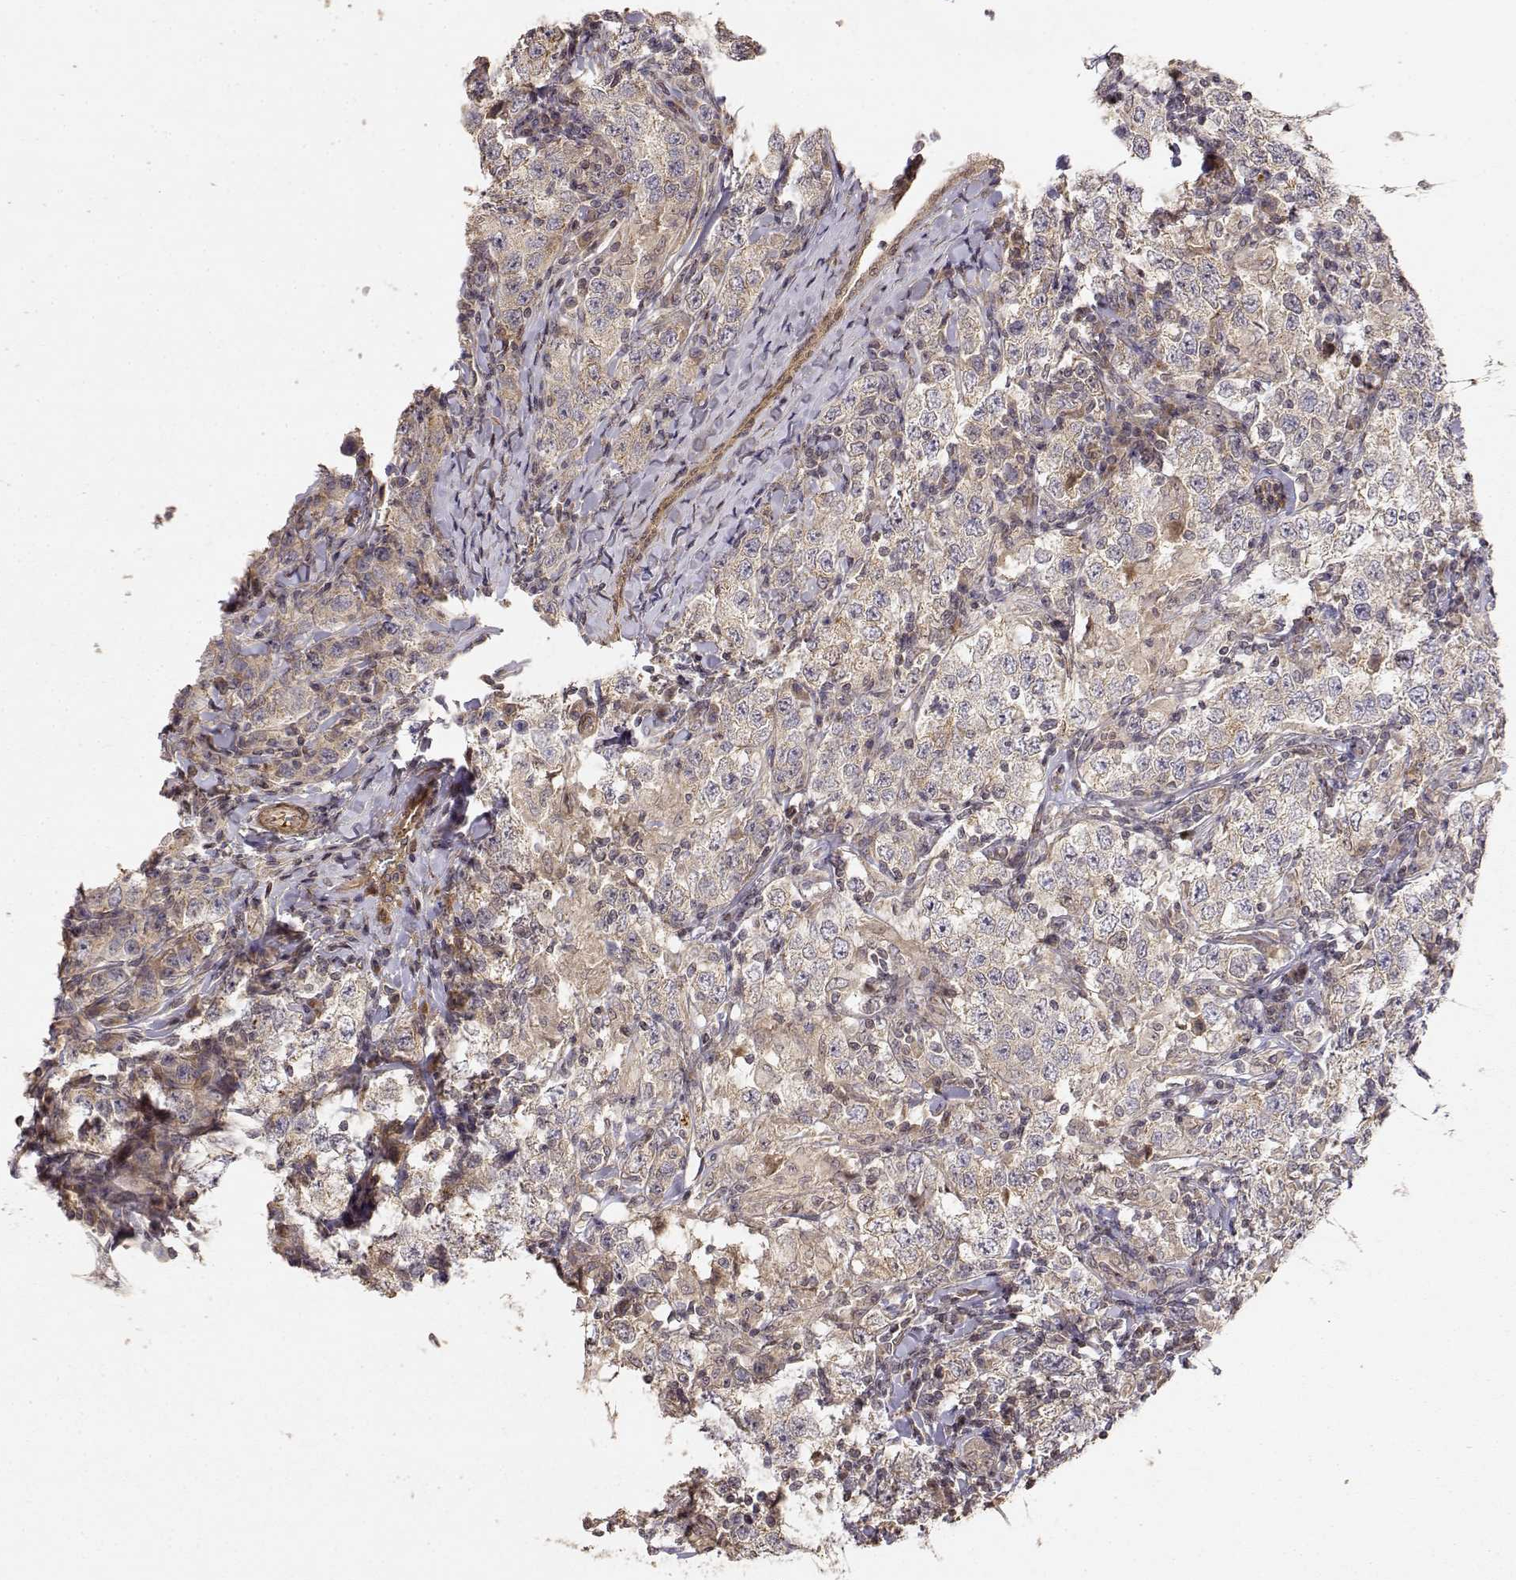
{"staining": {"intensity": "weak", "quantity": ">75%", "location": "cytoplasmic/membranous"}, "tissue": "testis cancer", "cell_type": "Tumor cells", "image_type": "cancer", "snomed": [{"axis": "morphology", "description": "Seminoma, NOS"}, {"axis": "morphology", "description": "Carcinoma, Embryonal, NOS"}, {"axis": "topography", "description": "Testis"}], "caption": "Seminoma (testis) was stained to show a protein in brown. There is low levels of weak cytoplasmic/membranous positivity in approximately >75% of tumor cells. (DAB (3,3'-diaminobenzidine) IHC, brown staining for protein, blue staining for nuclei).", "gene": "PICK1", "patient": {"sex": "male", "age": 41}}